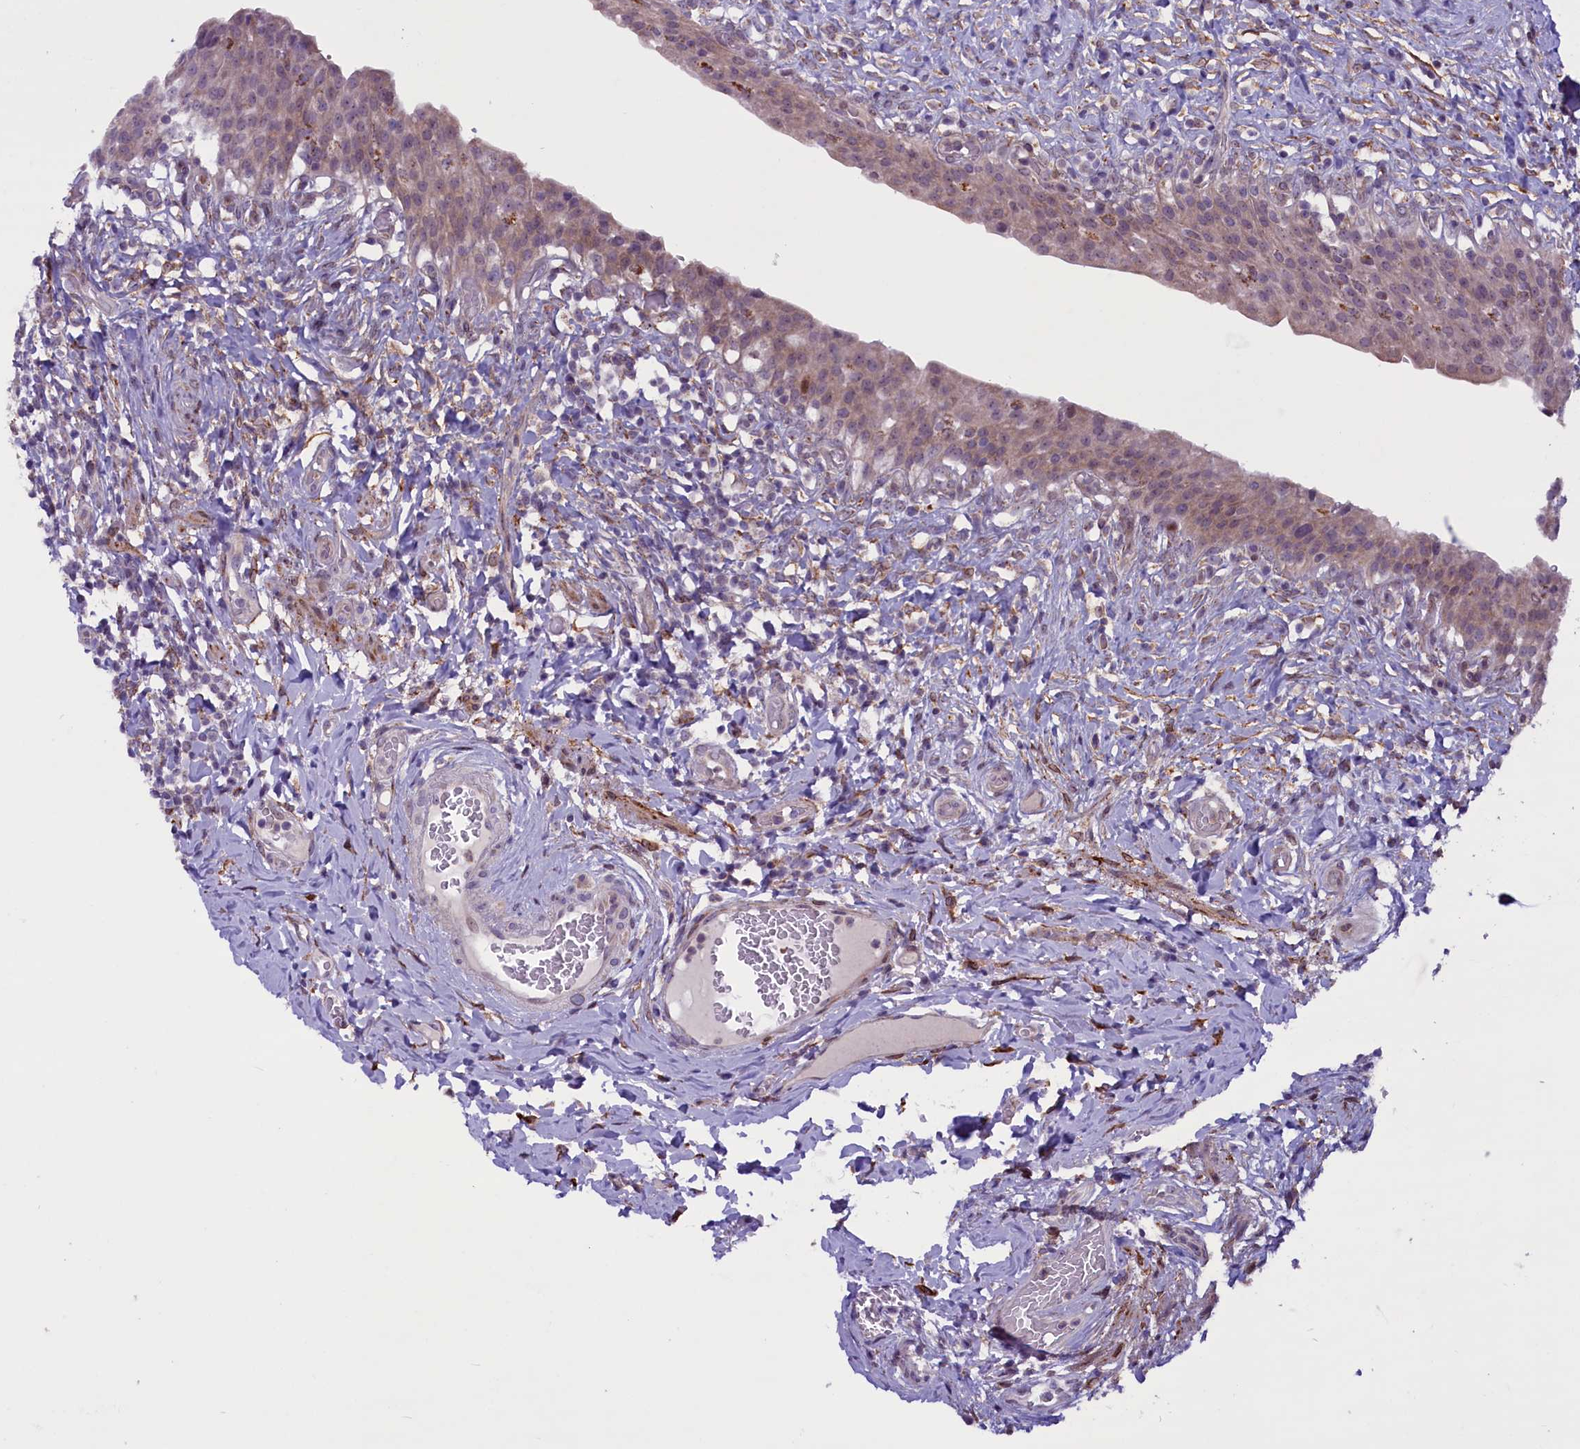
{"staining": {"intensity": "weak", "quantity": "25%-75%", "location": "cytoplasmic/membranous"}, "tissue": "urinary bladder", "cell_type": "Urothelial cells", "image_type": "normal", "snomed": [{"axis": "morphology", "description": "Normal tissue, NOS"}, {"axis": "morphology", "description": "Inflammation, NOS"}, {"axis": "topography", "description": "Urinary bladder"}], "caption": "Immunohistochemical staining of unremarkable urinary bladder shows 25%-75% levels of weak cytoplasmic/membranous protein staining in about 25%-75% of urothelial cells. Using DAB (3,3'-diaminobenzidine) (brown) and hematoxylin (blue) stains, captured at high magnification using brightfield microscopy.", "gene": "MIEF2", "patient": {"sex": "male", "age": 64}}